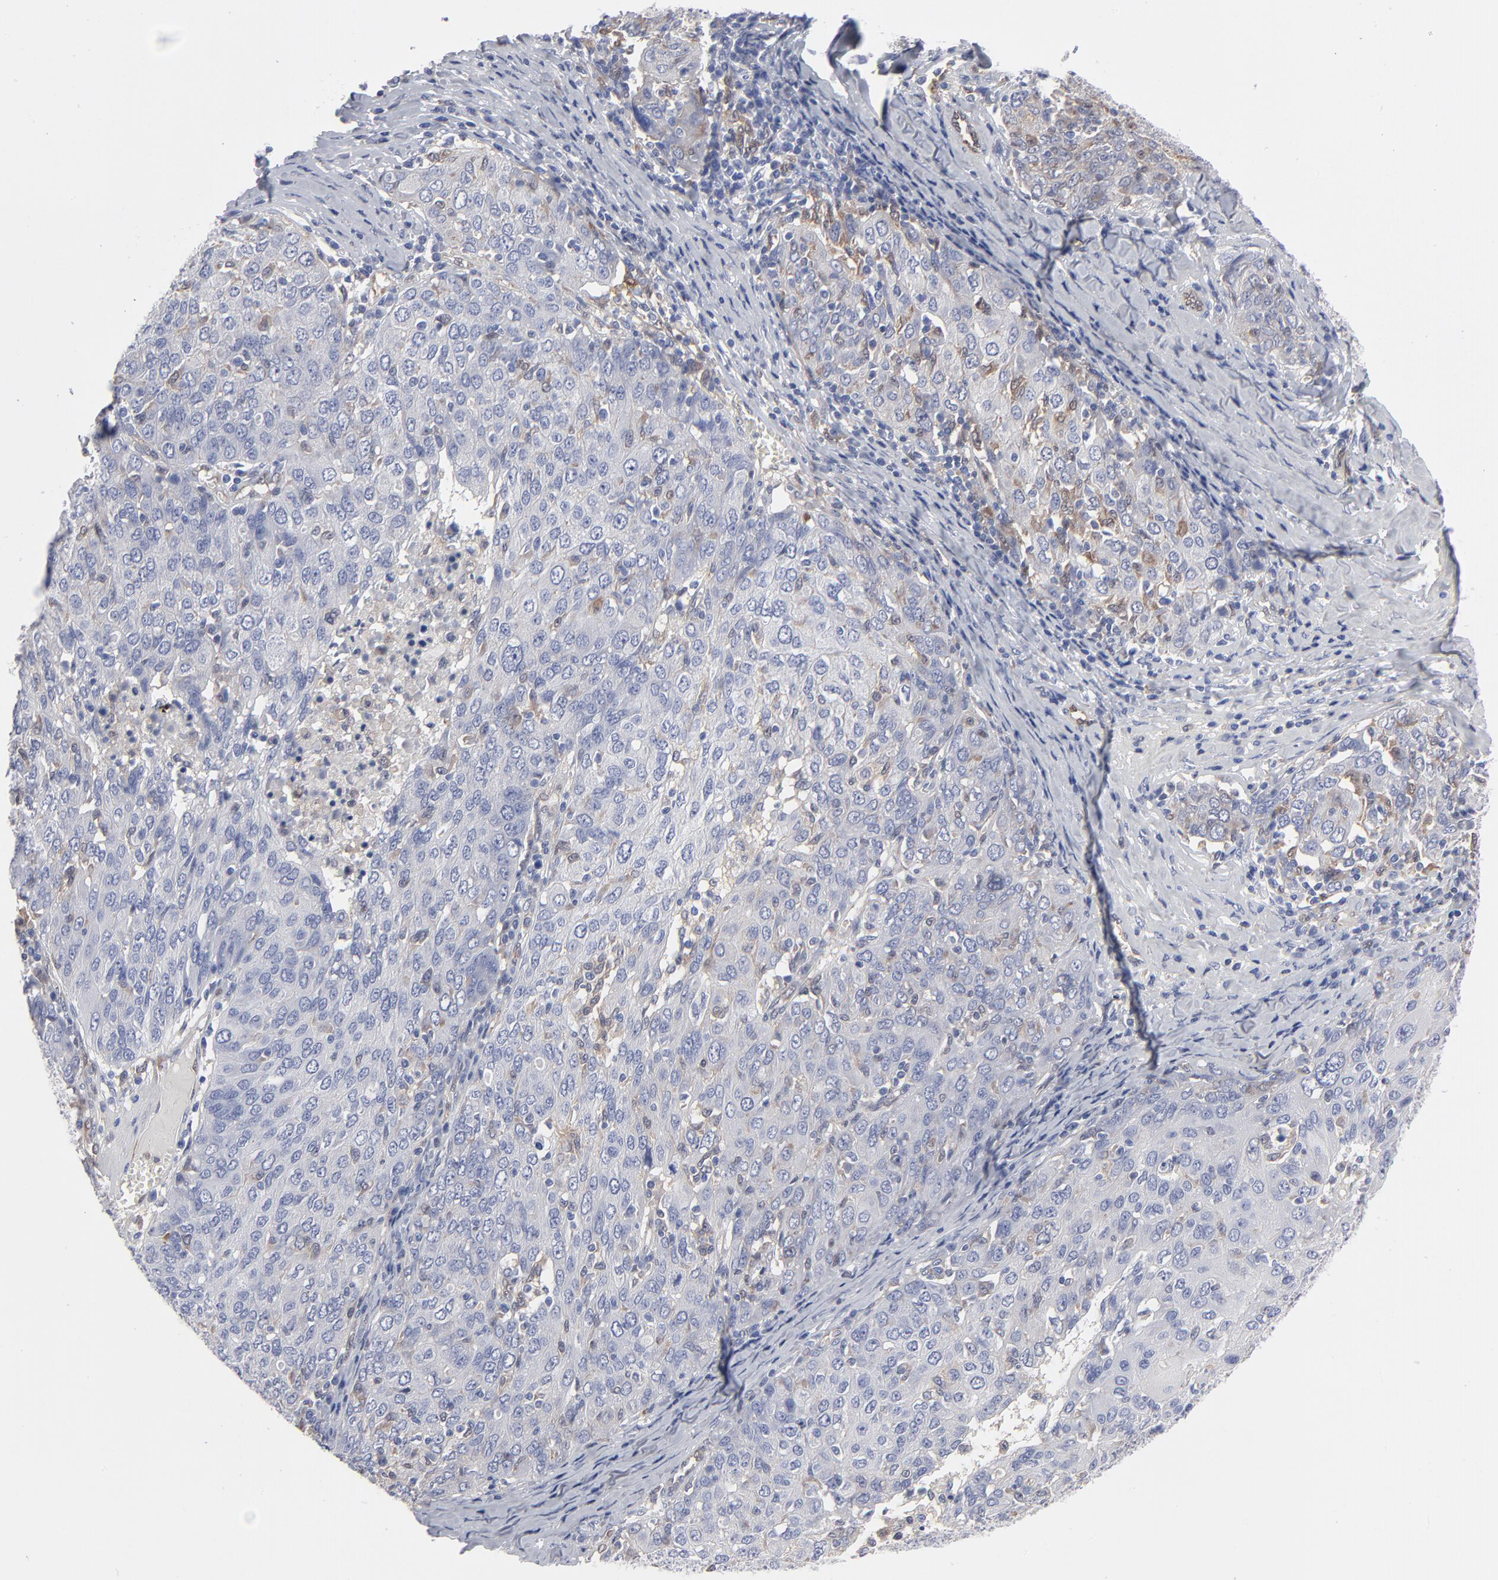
{"staining": {"intensity": "weak", "quantity": "<25%", "location": "cytoplasmic/membranous"}, "tissue": "ovarian cancer", "cell_type": "Tumor cells", "image_type": "cancer", "snomed": [{"axis": "morphology", "description": "Carcinoma, endometroid"}, {"axis": "topography", "description": "Ovary"}], "caption": "An IHC micrograph of ovarian endometroid carcinoma is shown. There is no staining in tumor cells of ovarian endometroid carcinoma.", "gene": "ARRB1", "patient": {"sex": "female", "age": 50}}